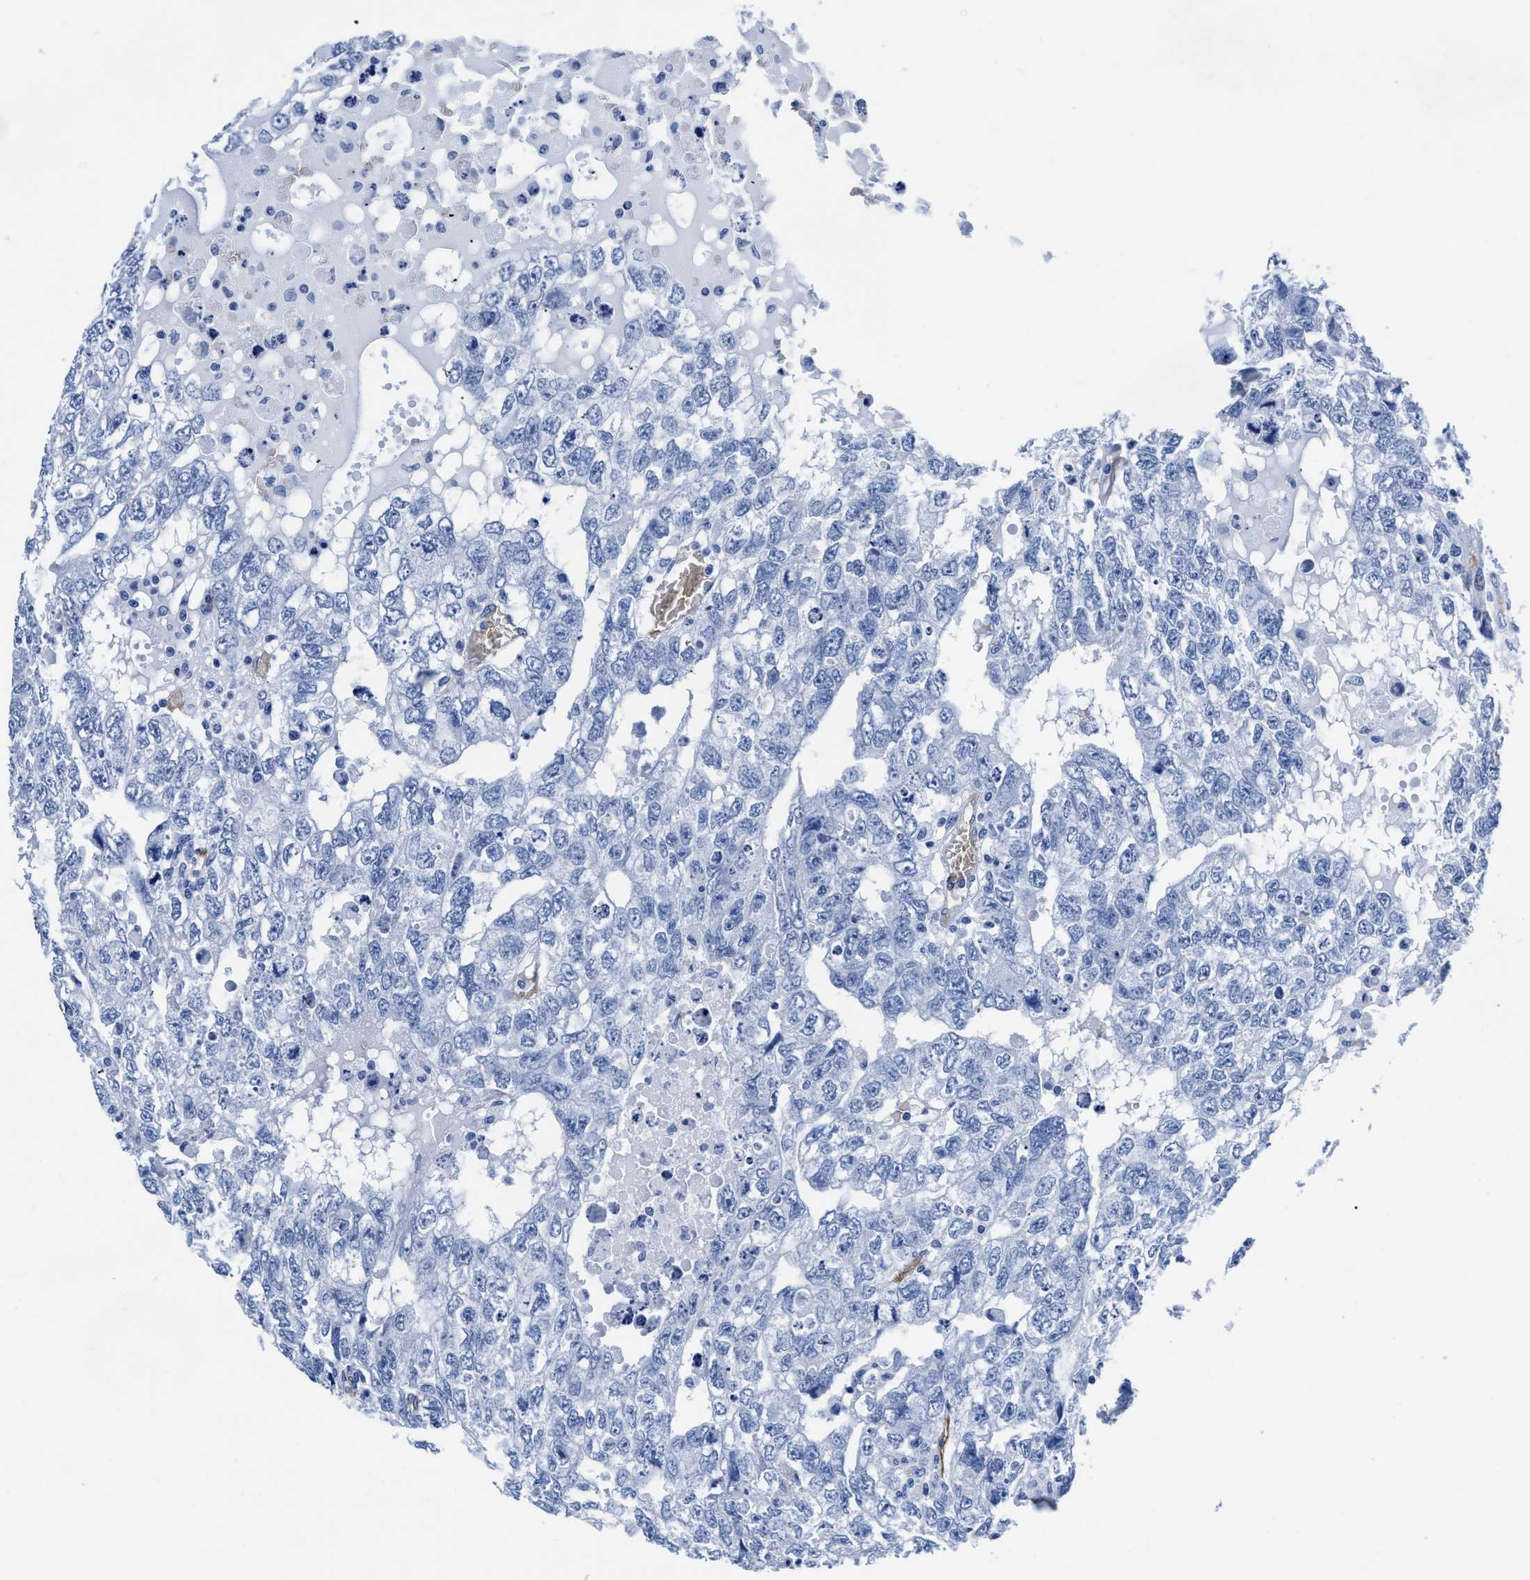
{"staining": {"intensity": "negative", "quantity": "none", "location": "none"}, "tissue": "testis cancer", "cell_type": "Tumor cells", "image_type": "cancer", "snomed": [{"axis": "morphology", "description": "Carcinoma, Embryonal, NOS"}, {"axis": "topography", "description": "Testis"}], "caption": "Testis embryonal carcinoma was stained to show a protein in brown. There is no significant expression in tumor cells.", "gene": "AQP1", "patient": {"sex": "male", "age": 36}}